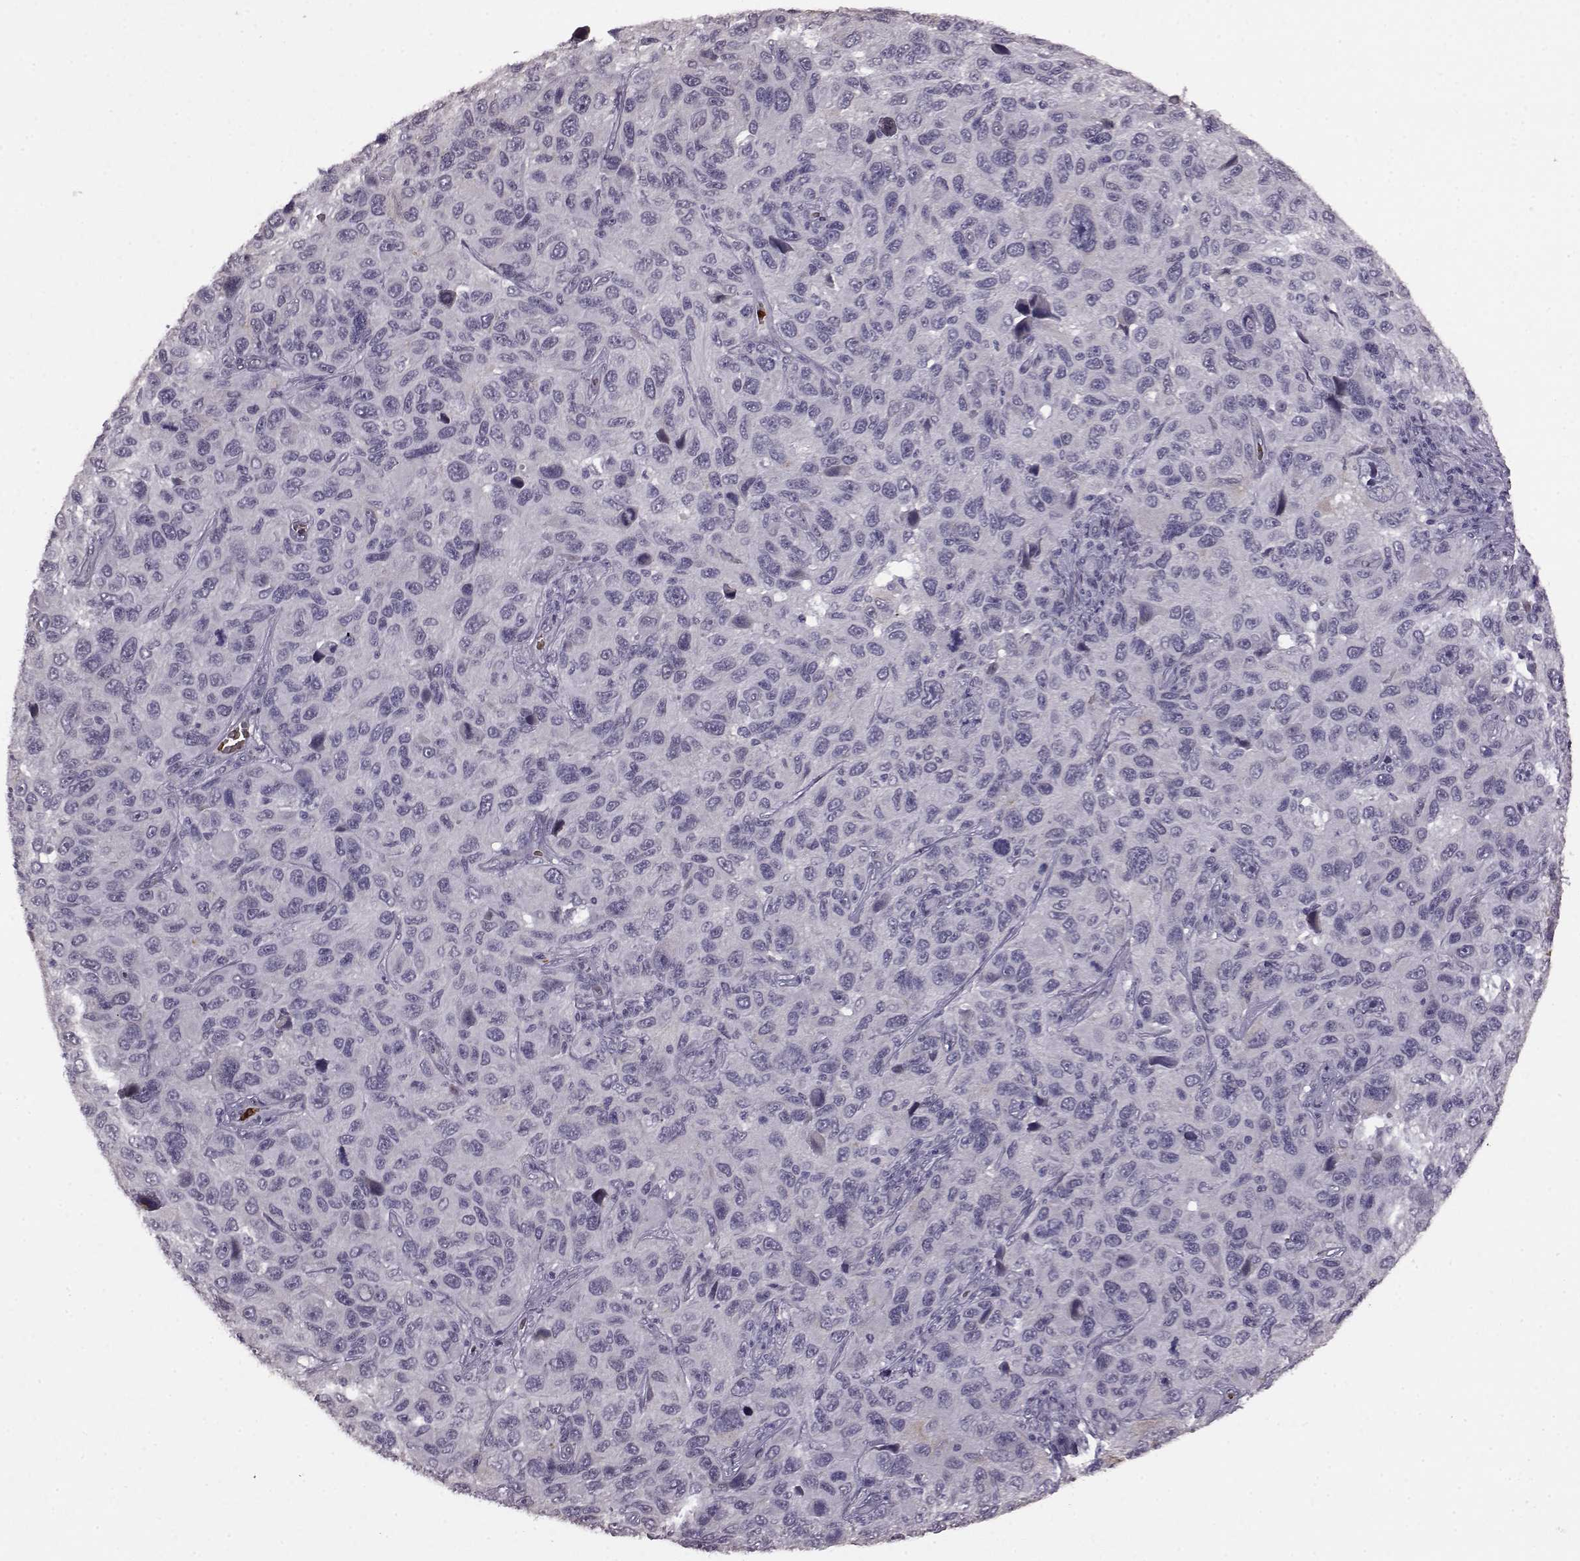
{"staining": {"intensity": "negative", "quantity": "none", "location": "none"}, "tissue": "melanoma", "cell_type": "Tumor cells", "image_type": "cancer", "snomed": [{"axis": "morphology", "description": "Malignant melanoma, NOS"}, {"axis": "topography", "description": "Skin"}], "caption": "This is an immunohistochemistry (IHC) image of malignant melanoma. There is no expression in tumor cells.", "gene": "PROP1", "patient": {"sex": "male", "age": 53}}